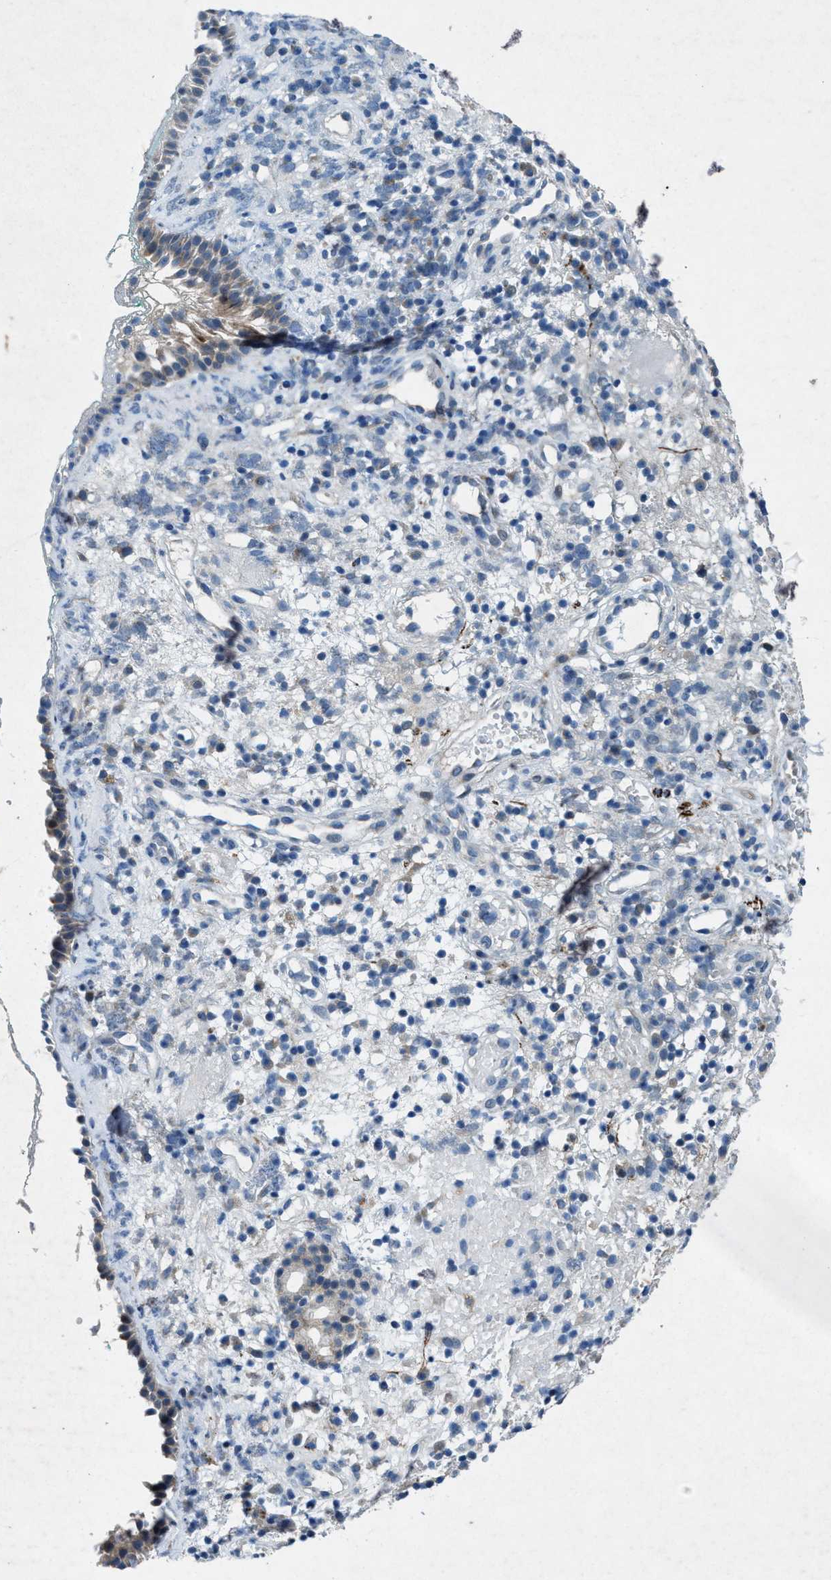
{"staining": {"intensity": "weak", "quantity": "25%-75%", "location": "cytoplasmic/membranous"}, "tissue": "nasopharynx", "cell_type": "Respiratory epithelial cells", "image_type": "normal", "snomed": [{"axis": "morphology", "description": "Normal tissue, NOS"}, {"axis": "morphology", "description": "Basal cell carcinoma"}, {"axis": "topography", "description": "Cartilage tissue"}, {"axis": "topography", "description": "Nasopharynx"}, {"axis": "topography", "description": "Oral tissue"}], "caption": "An IHC histopathology image of unremarkable tissue is shown. Protein staining in brown labels weak cytoplasmic/membranous positivity in nasopharynx within respiratory epithelial cells.", "gene": "URGCP", "patient": {"sex": "female", "age": 77}}